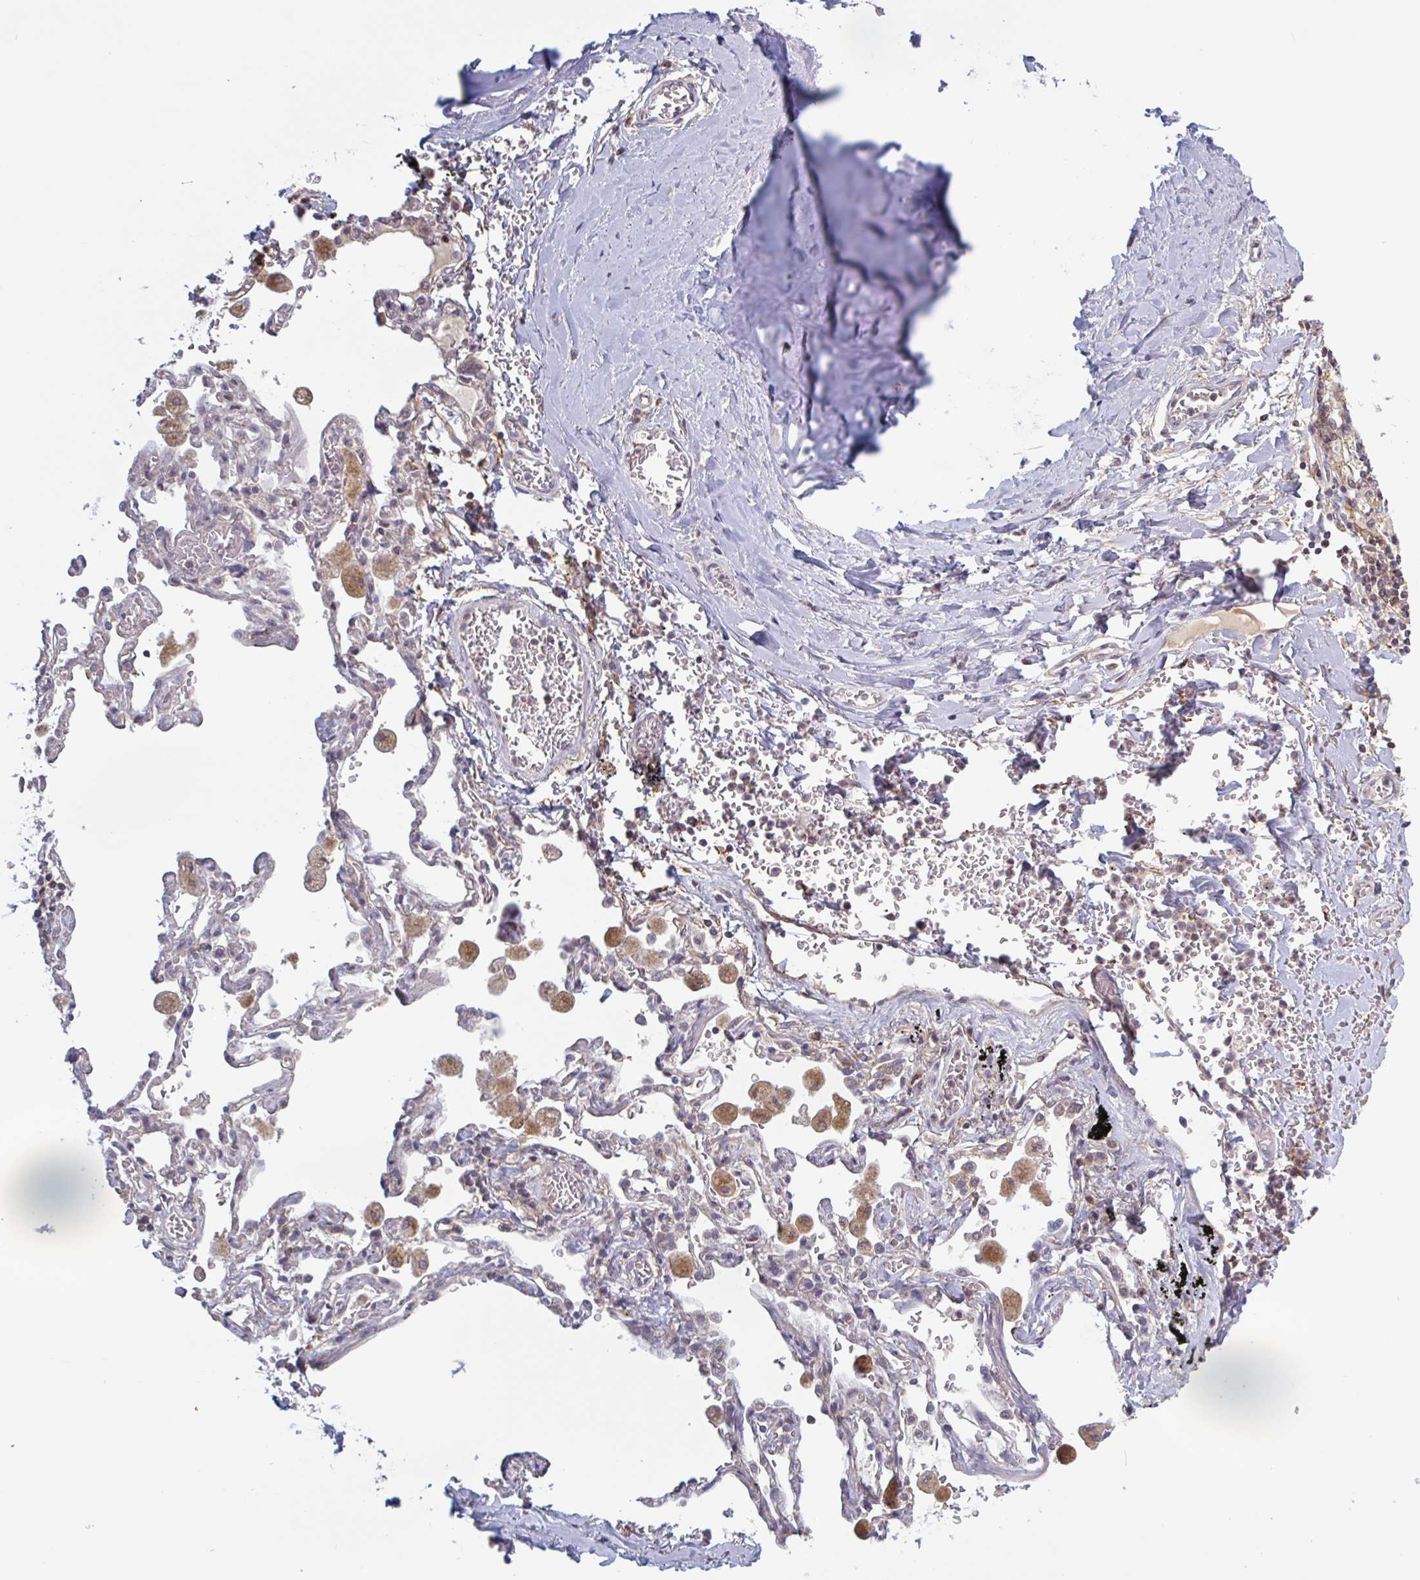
{"staining": {"intensity": "weak", "quantity": "<25%", "location": "nuclear"}, "tissue": "soft tissue", "cell_type": "Chondrocytes", "image_type": "normal", "snomed": [{"axis": "morphology", "description": "Normal tissue, NOS"}, {"axis": "morphology", "description": "Degeneration, NOS"}, {"axis": "topography", "description": "Cartilage tissue"}, {"axis": "topography", "description": "Lung"}], "caption": "Immunohistochemistry (IHC) histopathology image of normal soft tissue stained for a protein (brown), which demonstrates no staining in chondrocytes.", "gene": "SURF1", "patient": {"sex": "female", "age": 61}}